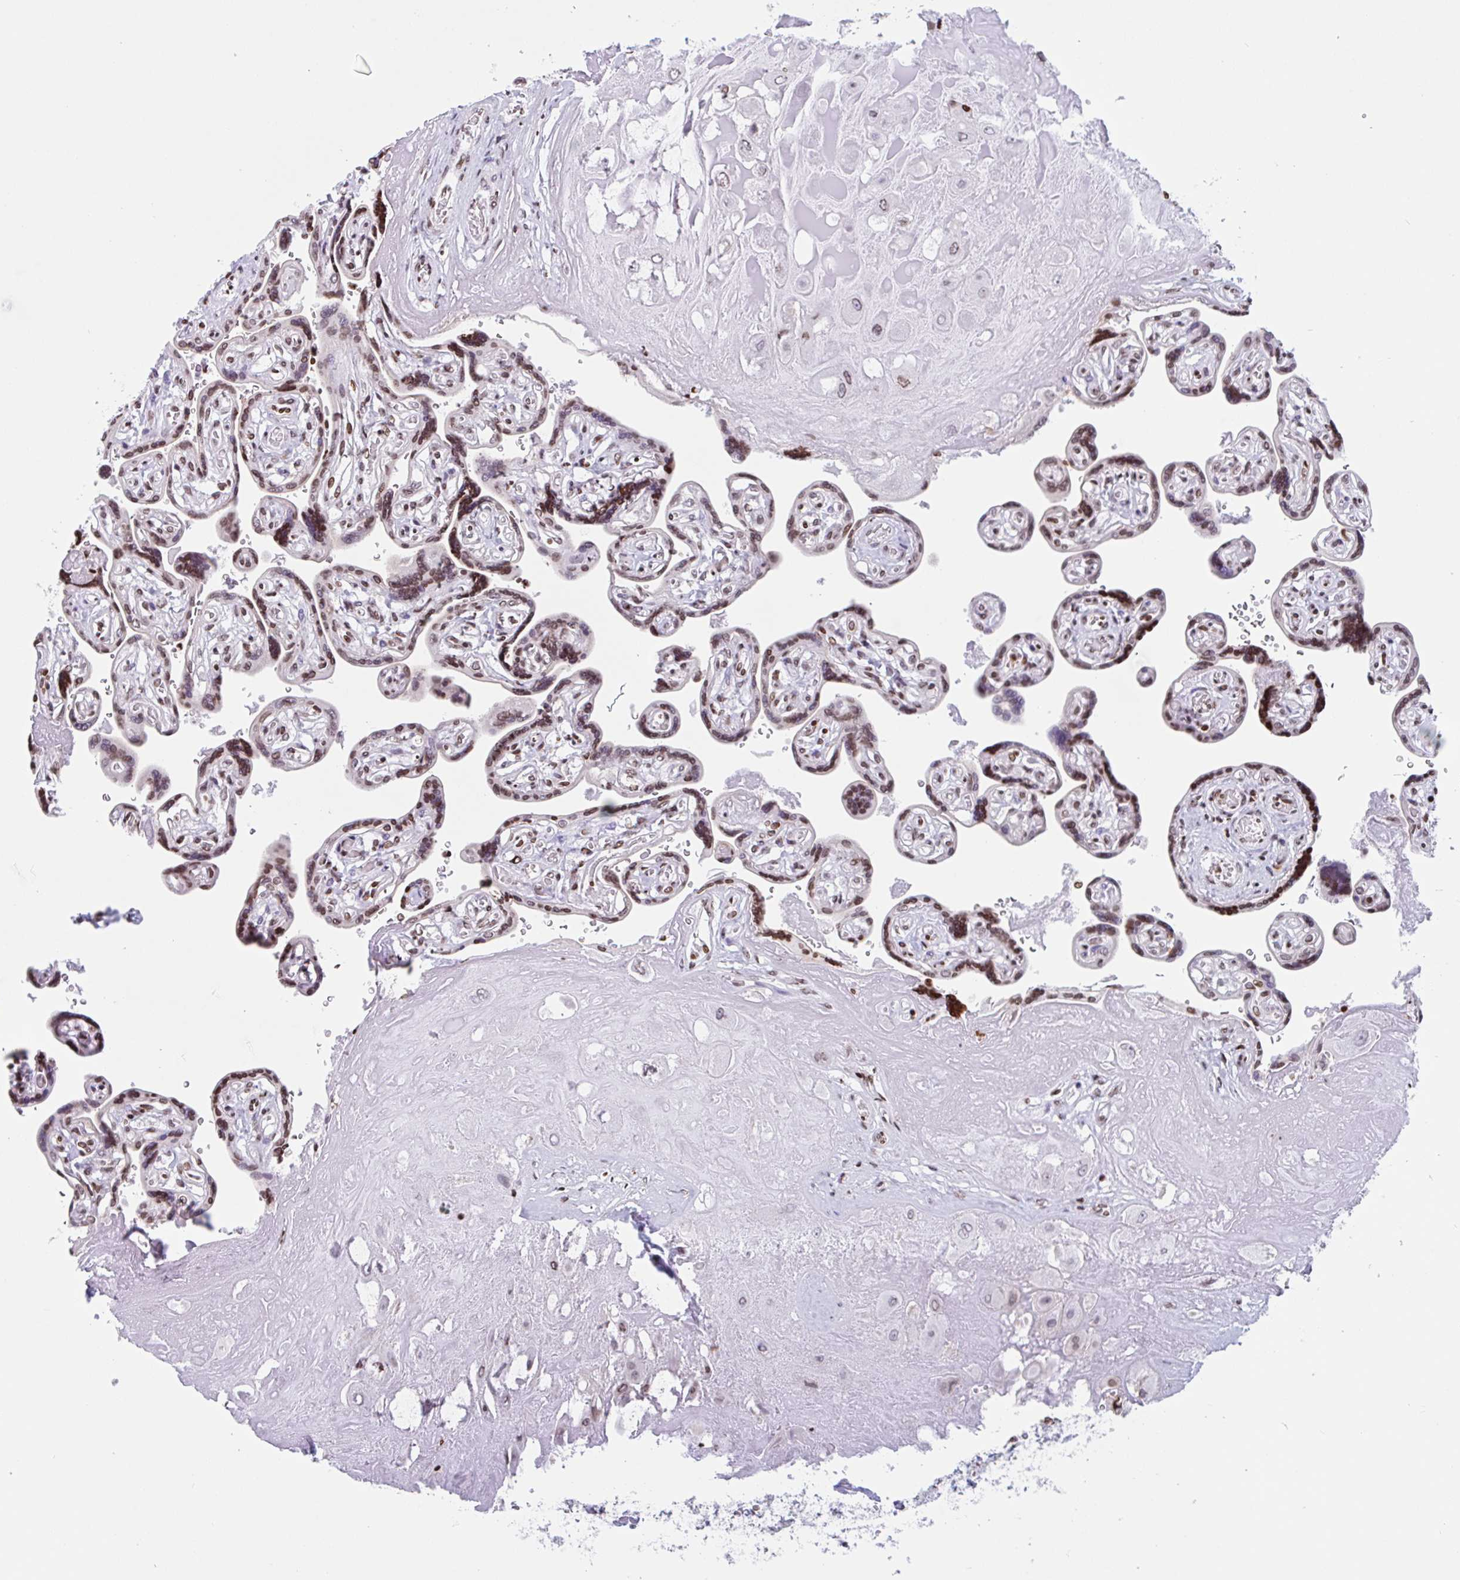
{"staining": {"intensity": "weak", "quantity": "25%-75%", "location": "nuclear"}, "tissue": "placenta", "cell_type": "Decidual cells", "image_type": "normal", "snomed": [{"axis": "morphology", "description": "Normal tissue, NOS"}, {"axis": "topography", "description": "Placenta"}], "caption": "Placenta stained for a protein shows weak nuclear positivity in decidual cells.", "gene": "NOL6", "patient": {"sex": "female", "age": 32}}